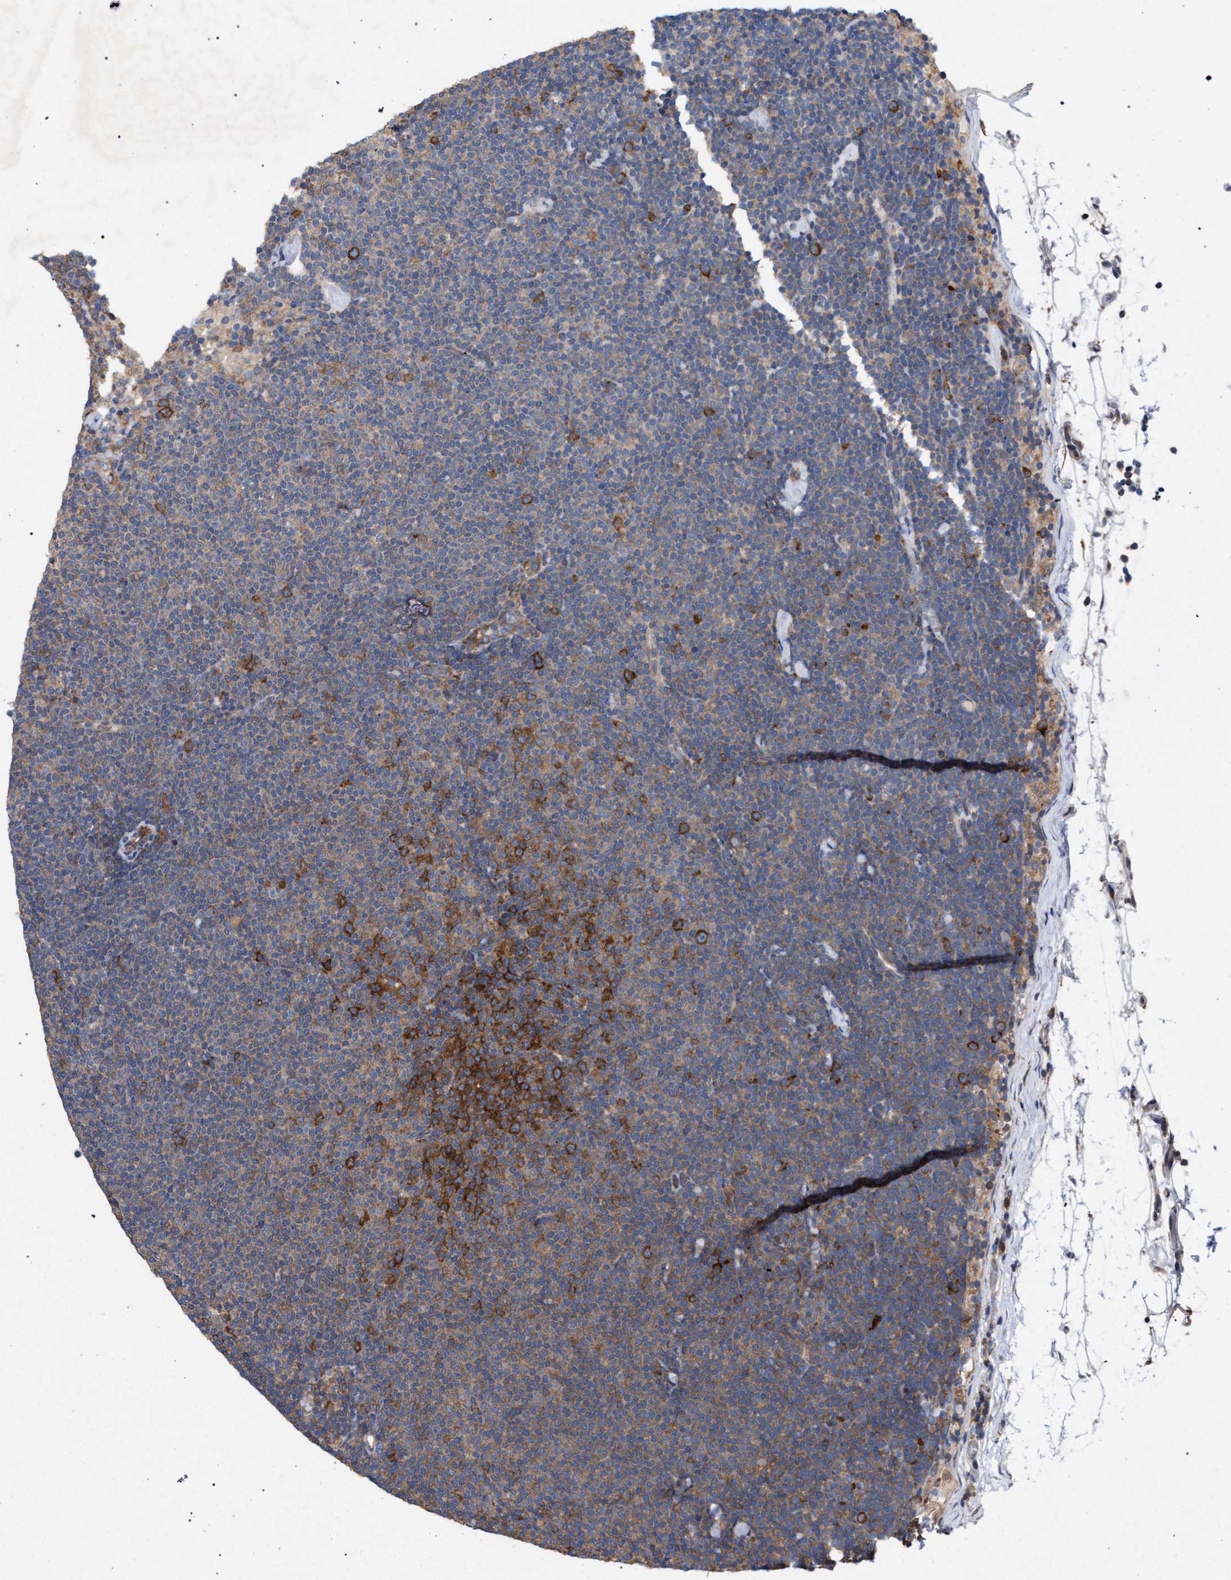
{"staining": {"intensity": "moderate", "quantity": ">75%", "location": "cytoplasmic/membranous"}, "tissue": "lymphoma", "cell_type": "Tumor cells", "image_type": "cancer", "snomed": [{"axis": "morphology", "description": "Malignant lymphoma, non-Hodgkin's type, Low grade"}, {"axis": "topography", "description": "Lymph node"}], "caption": "Tumor cells demonstrate moderate cytoplasmic/membranous staining in about >75% of cells in low-grade malignant lymphoma, non-Hodgkin's type.", "gene": "CDR2L", "patient": {"sex": "female", "age": 53}}